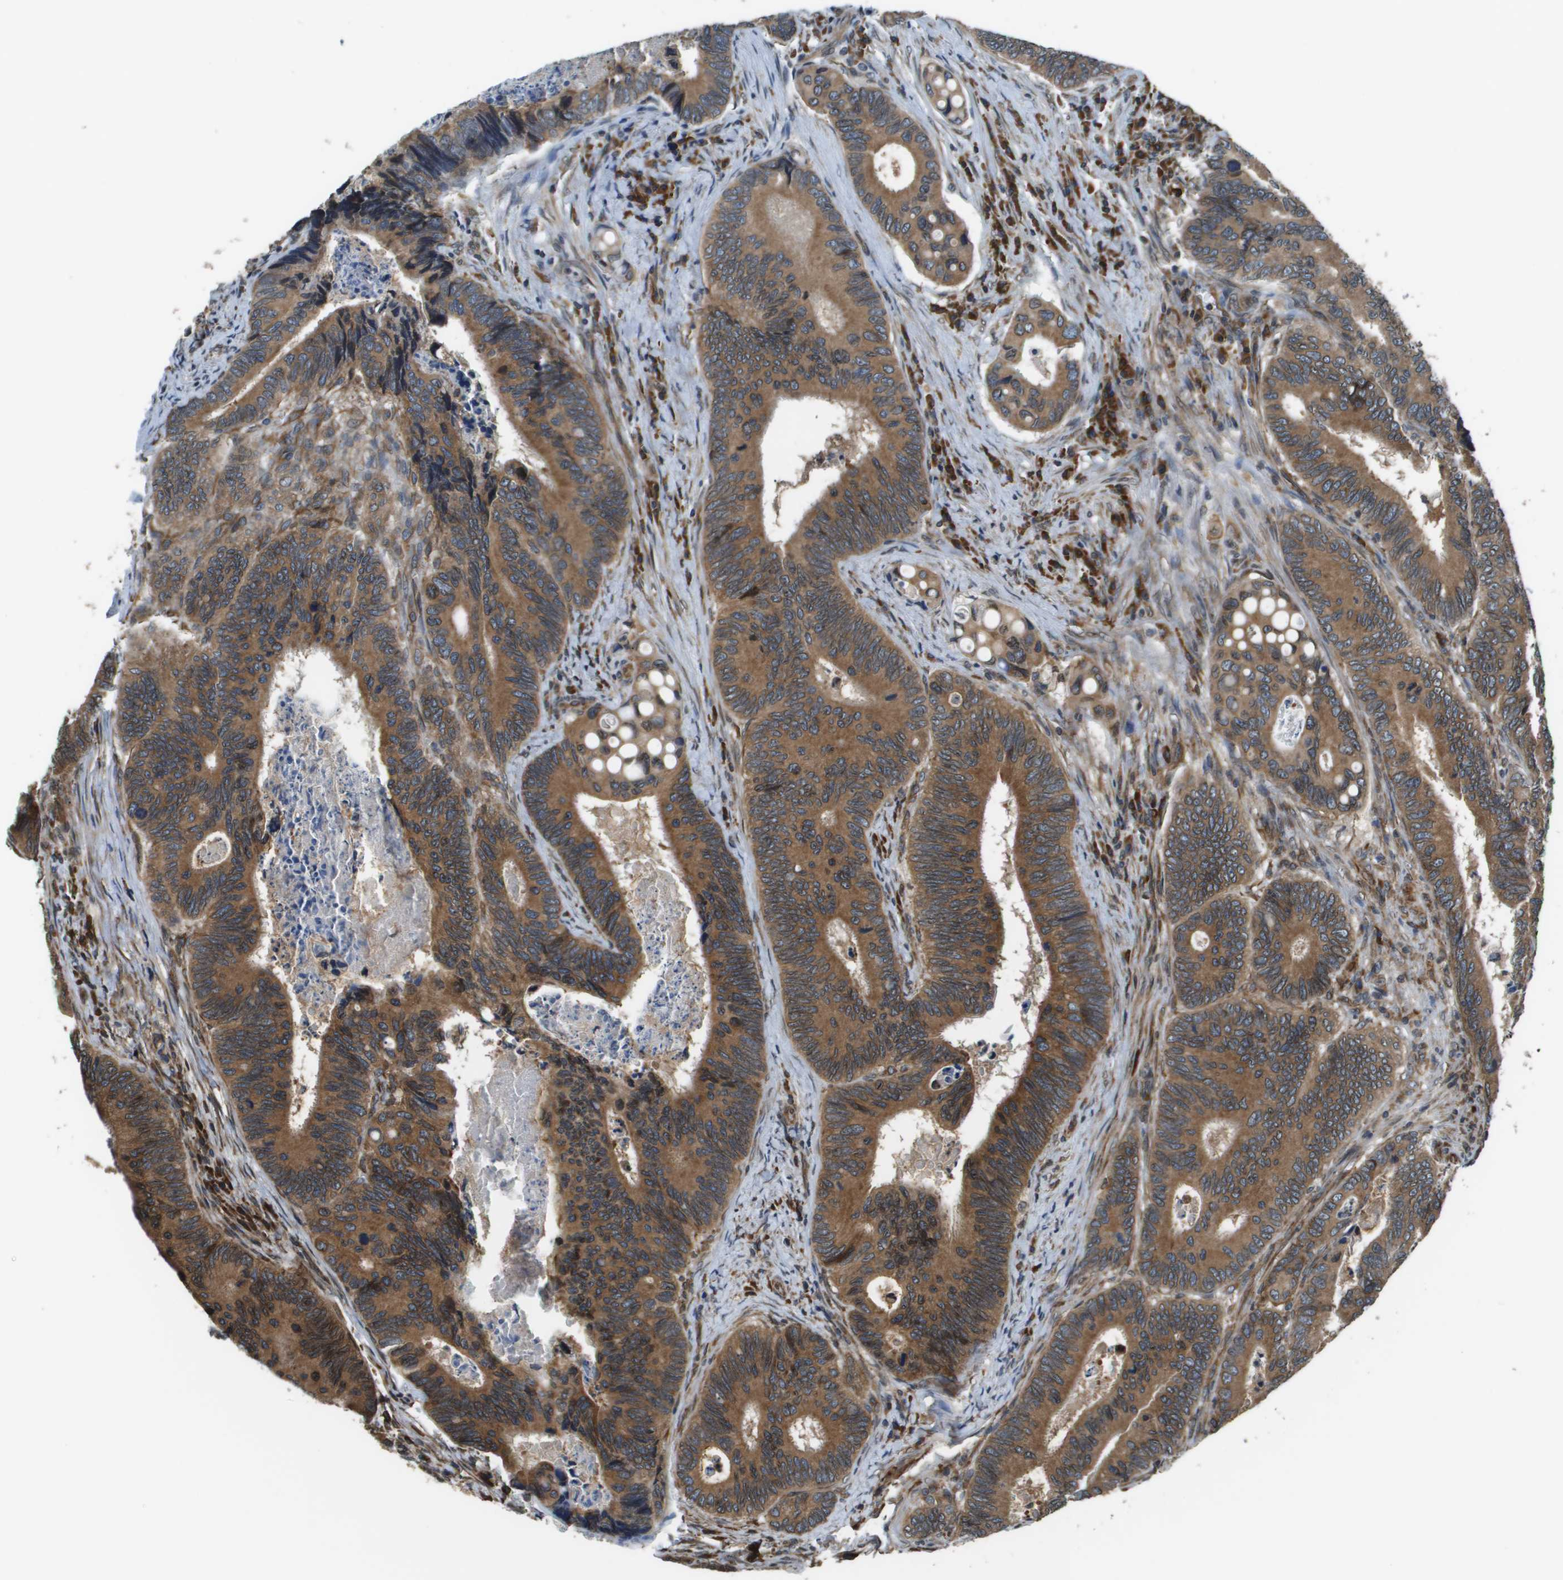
{"staining": {"intensity": "moderate", "quantity": ">75%", "location": "cytoplasmic/membranous"}, "tissue": "colorectal cancer", "cell_type": "Tumor cells", "image_type": "cancer", "snomed": [{"axis": "morphology", "description": "Inflammation, NOS"}, {"axis": "morphology", "description": "Adenocarcinoma, NOS"}, {"axis": "topography", "description": "Colon"}], "caption": "Tumor cells show medium levels of moderate cytoplasmic/membranous staining in approximately >75% of cells in colorectal adenocarcinoma.", "gene": "SEC62", "patient": {"sex": "male", "age": 72}}